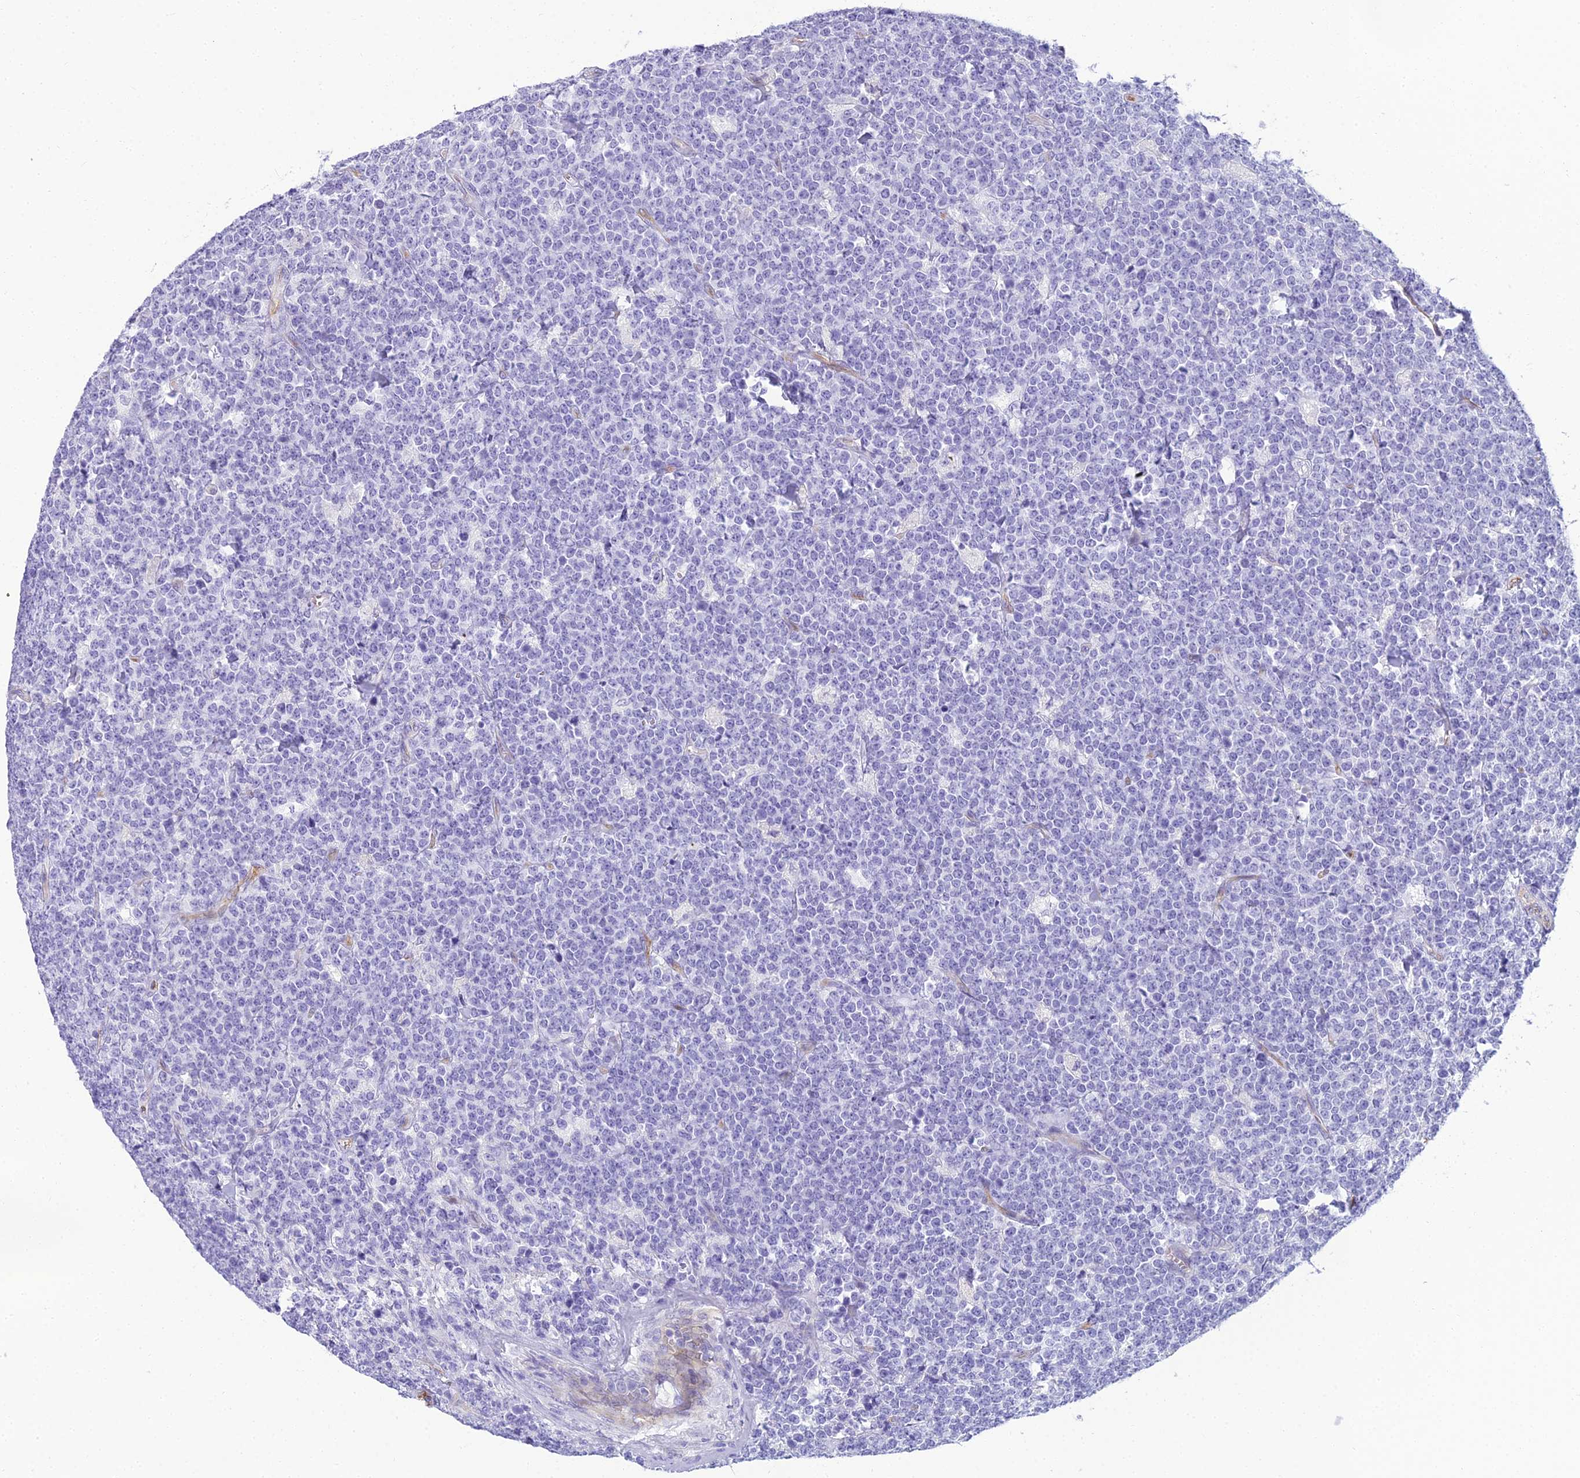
{"staining": {"intensity": "negative", "quantity": "none", "location": "none"}, "tissue": "lymphoma", "cell_type": "Tumor cells", "image_type": "cancer", "snomed": [{"axis": "morphology", "description": "Malignant lymphoma, non-Hodgkin's type, High grade"}, {"axis": "topography", "description": "Small intestine"}], "caption": "Protein analysis of high-grade malignant lymphoma, non-Hodgkin's type reveals no significant positivity in tumor cells.", "gene": "NINJ1", "patient": {"sex": "male", "age": 8}}